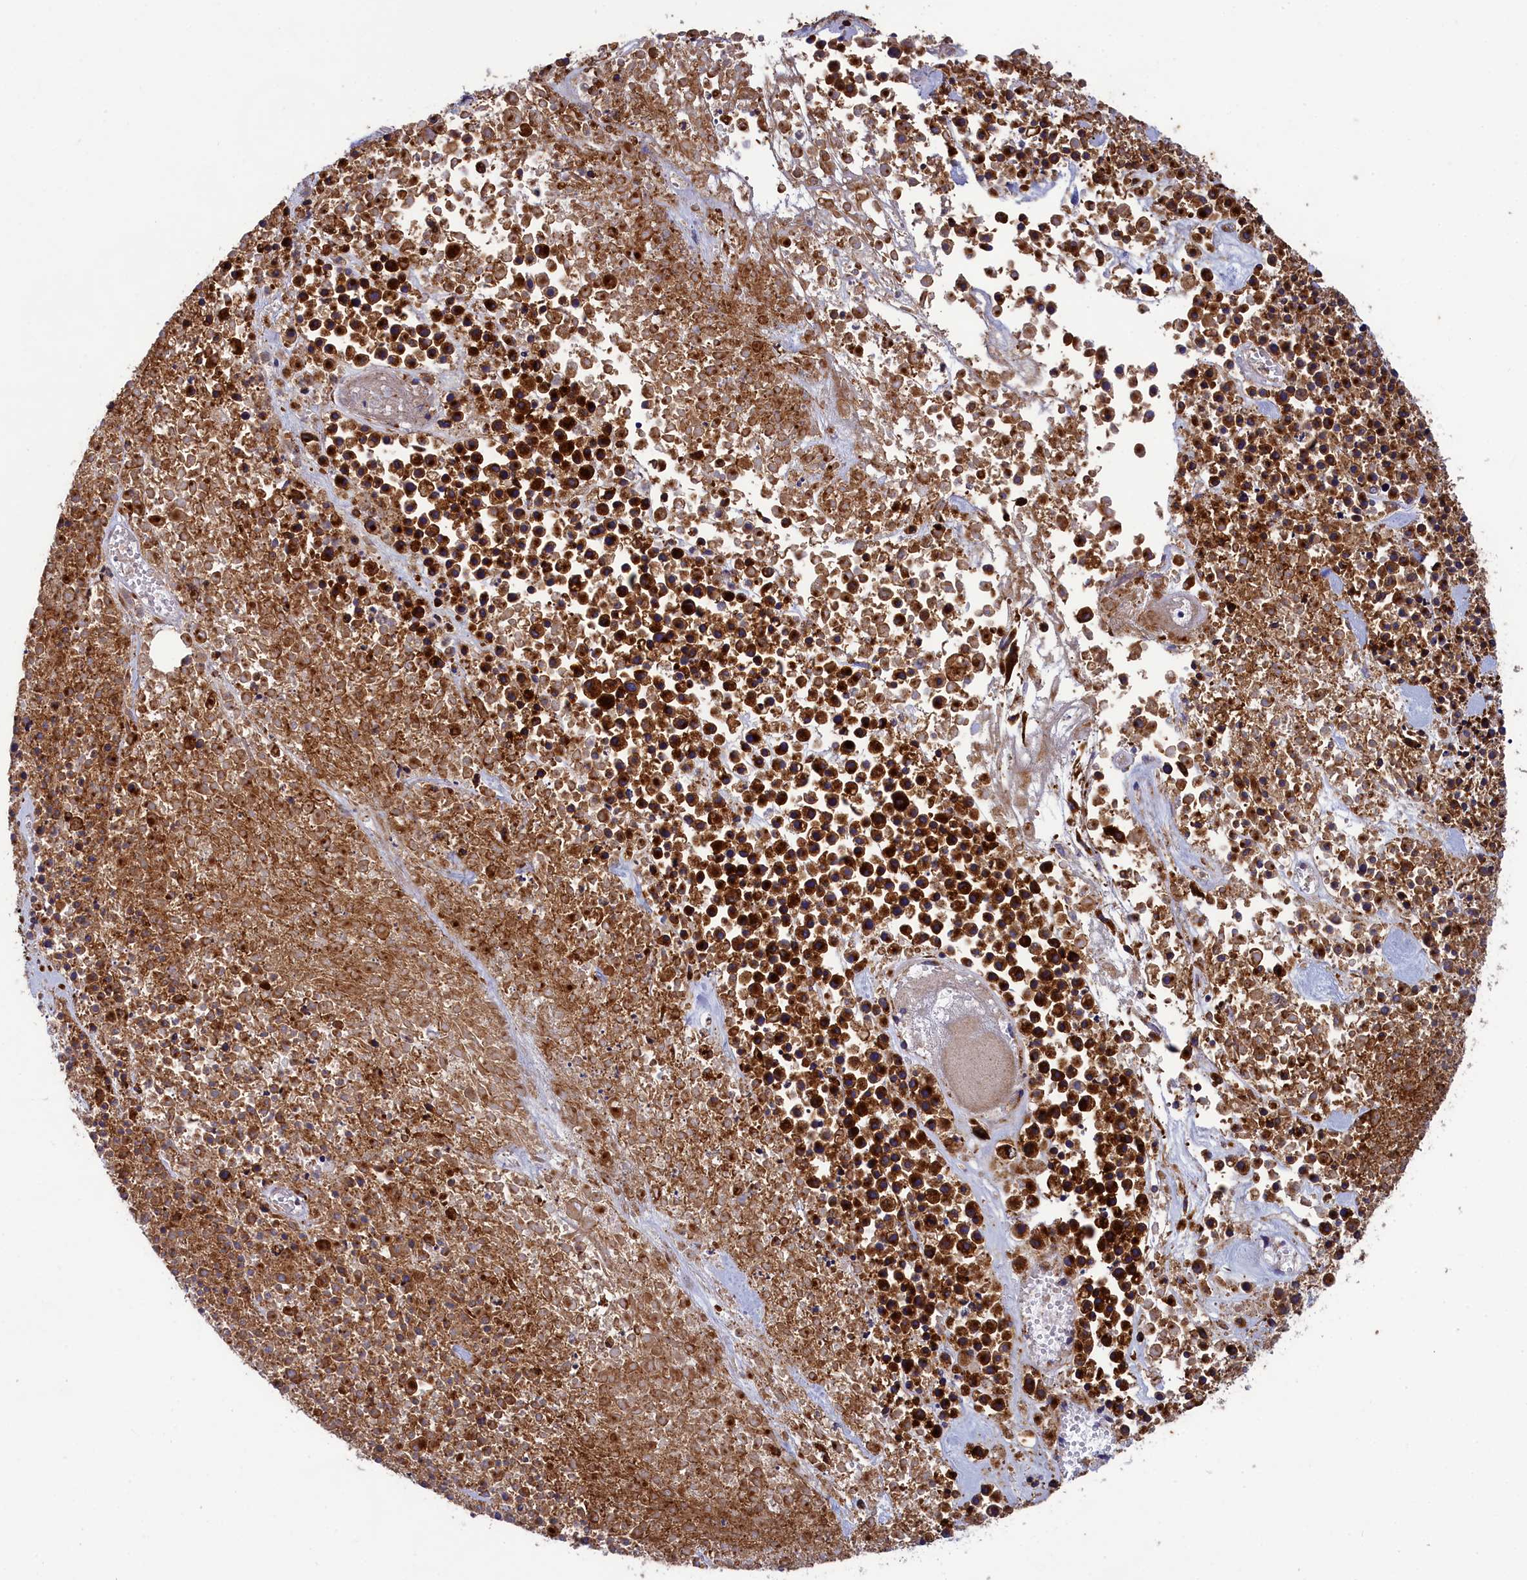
{"staining": {"intensity": "strong", "quantity": ">75%", "location": "cytoplasmic/membranous"}, "tissue": "melanoma", "cell_type": "Tumor cells", "image_type": "cancer", "snomed": [{"axis": "morphology", "description": "Malignant melanoma, Metastatic site"}, {"axis": "topography", "description": "Skin"}], "caption": "Immunohistochemistry of human melanoma exhibits high levels of strong cytoplasmic/membranous staining in about >75% of tumor cells.", "gene": "SCAMP4", "patient": {"sex": "female", "age": 81}}